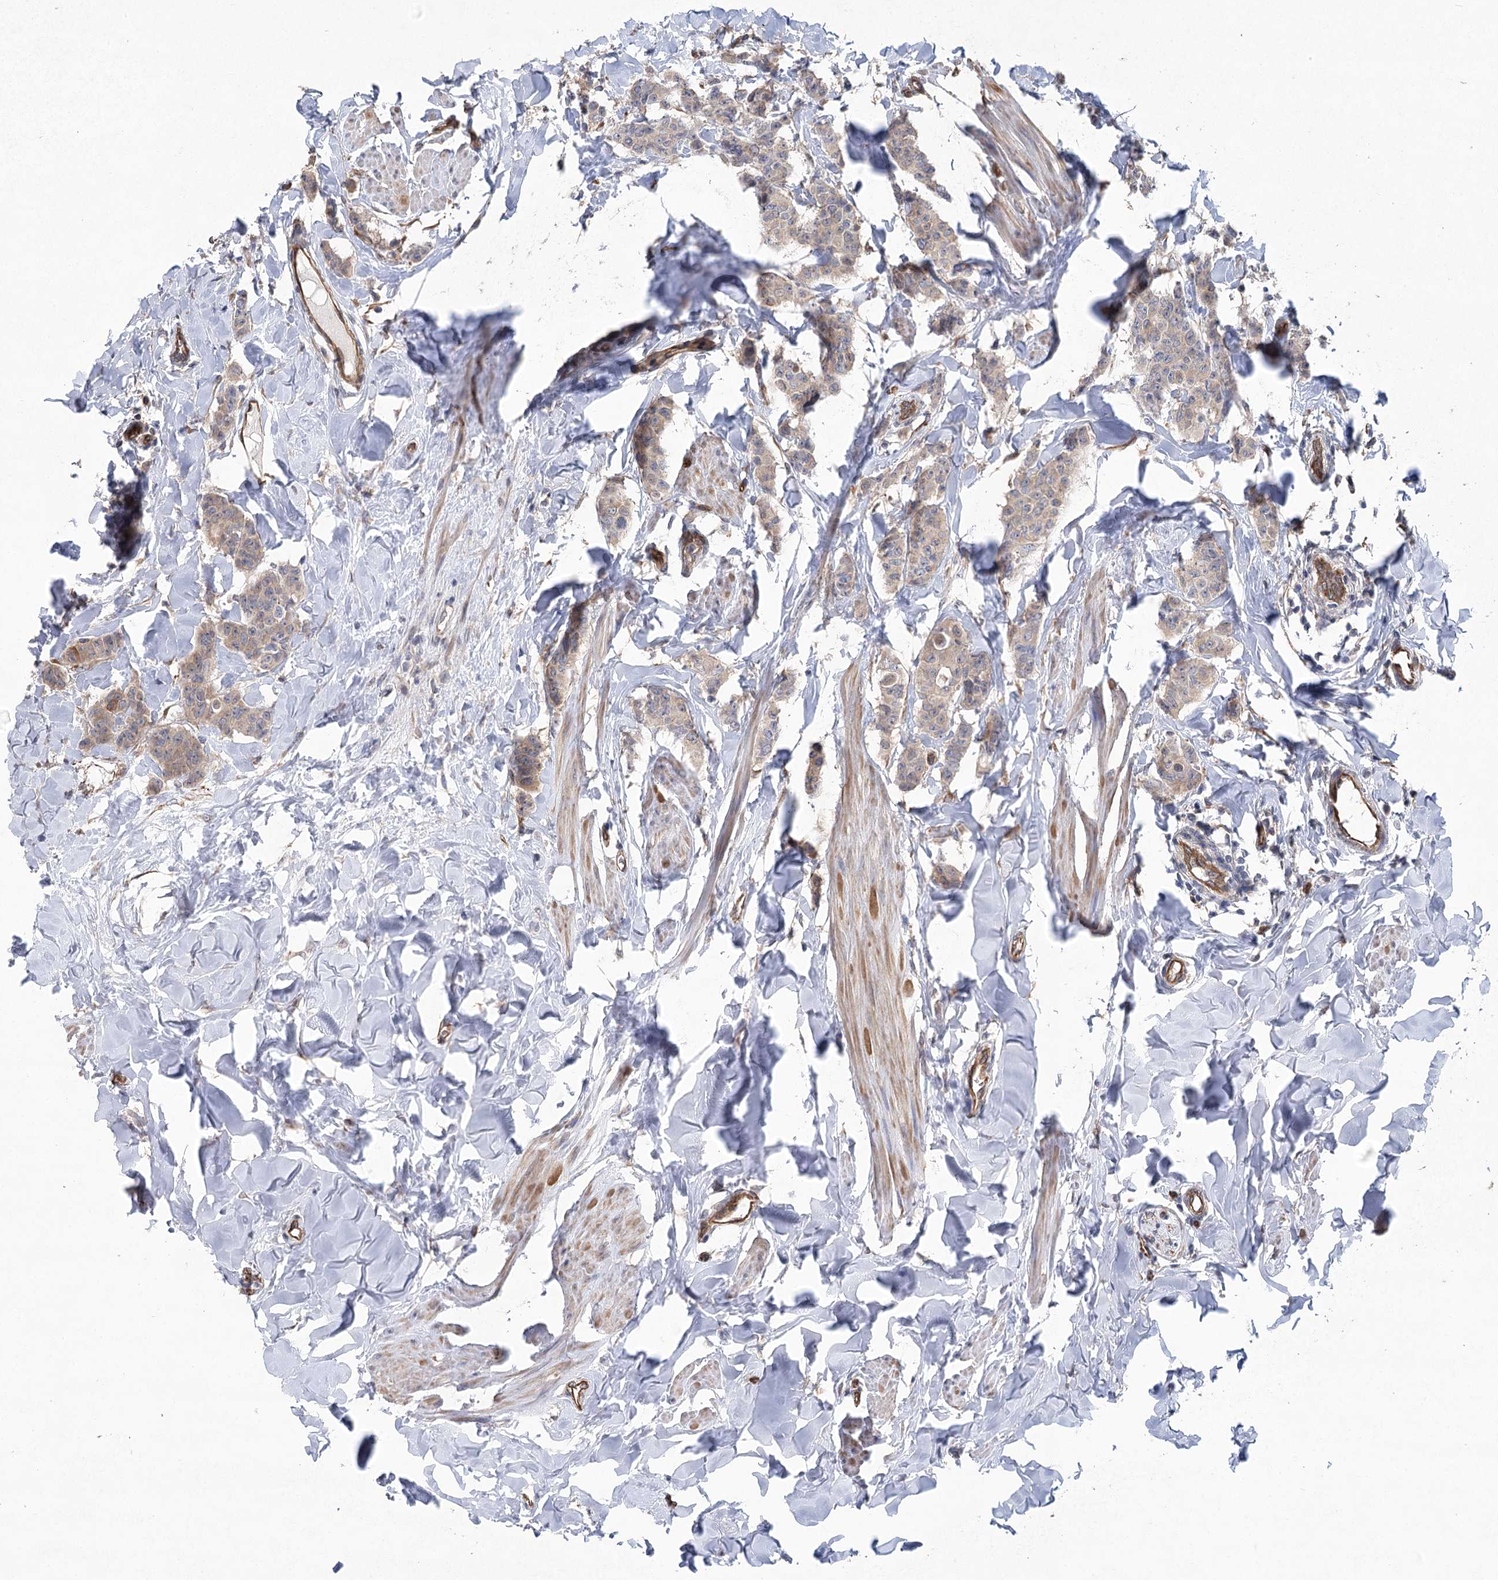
{"staining": {"intensity": "weak", "quantity": "<25%", "location": "cytoplasmic/membranous"}, "tissue": "breast cancer", "cell_type": "Tumor cells", "image_type": "cancer", "snomed": [{"axis": "morphology", "description": "Duct carcinoma"}, {"axis": "topography", "description": "Breast"}], "caption": "The histopathology image displays no significant positivity in tumor cells of breast infiltrating ductal carcinoma.", "gene": "RWDD4", "patient": {"sex": "female", "age": 40}}